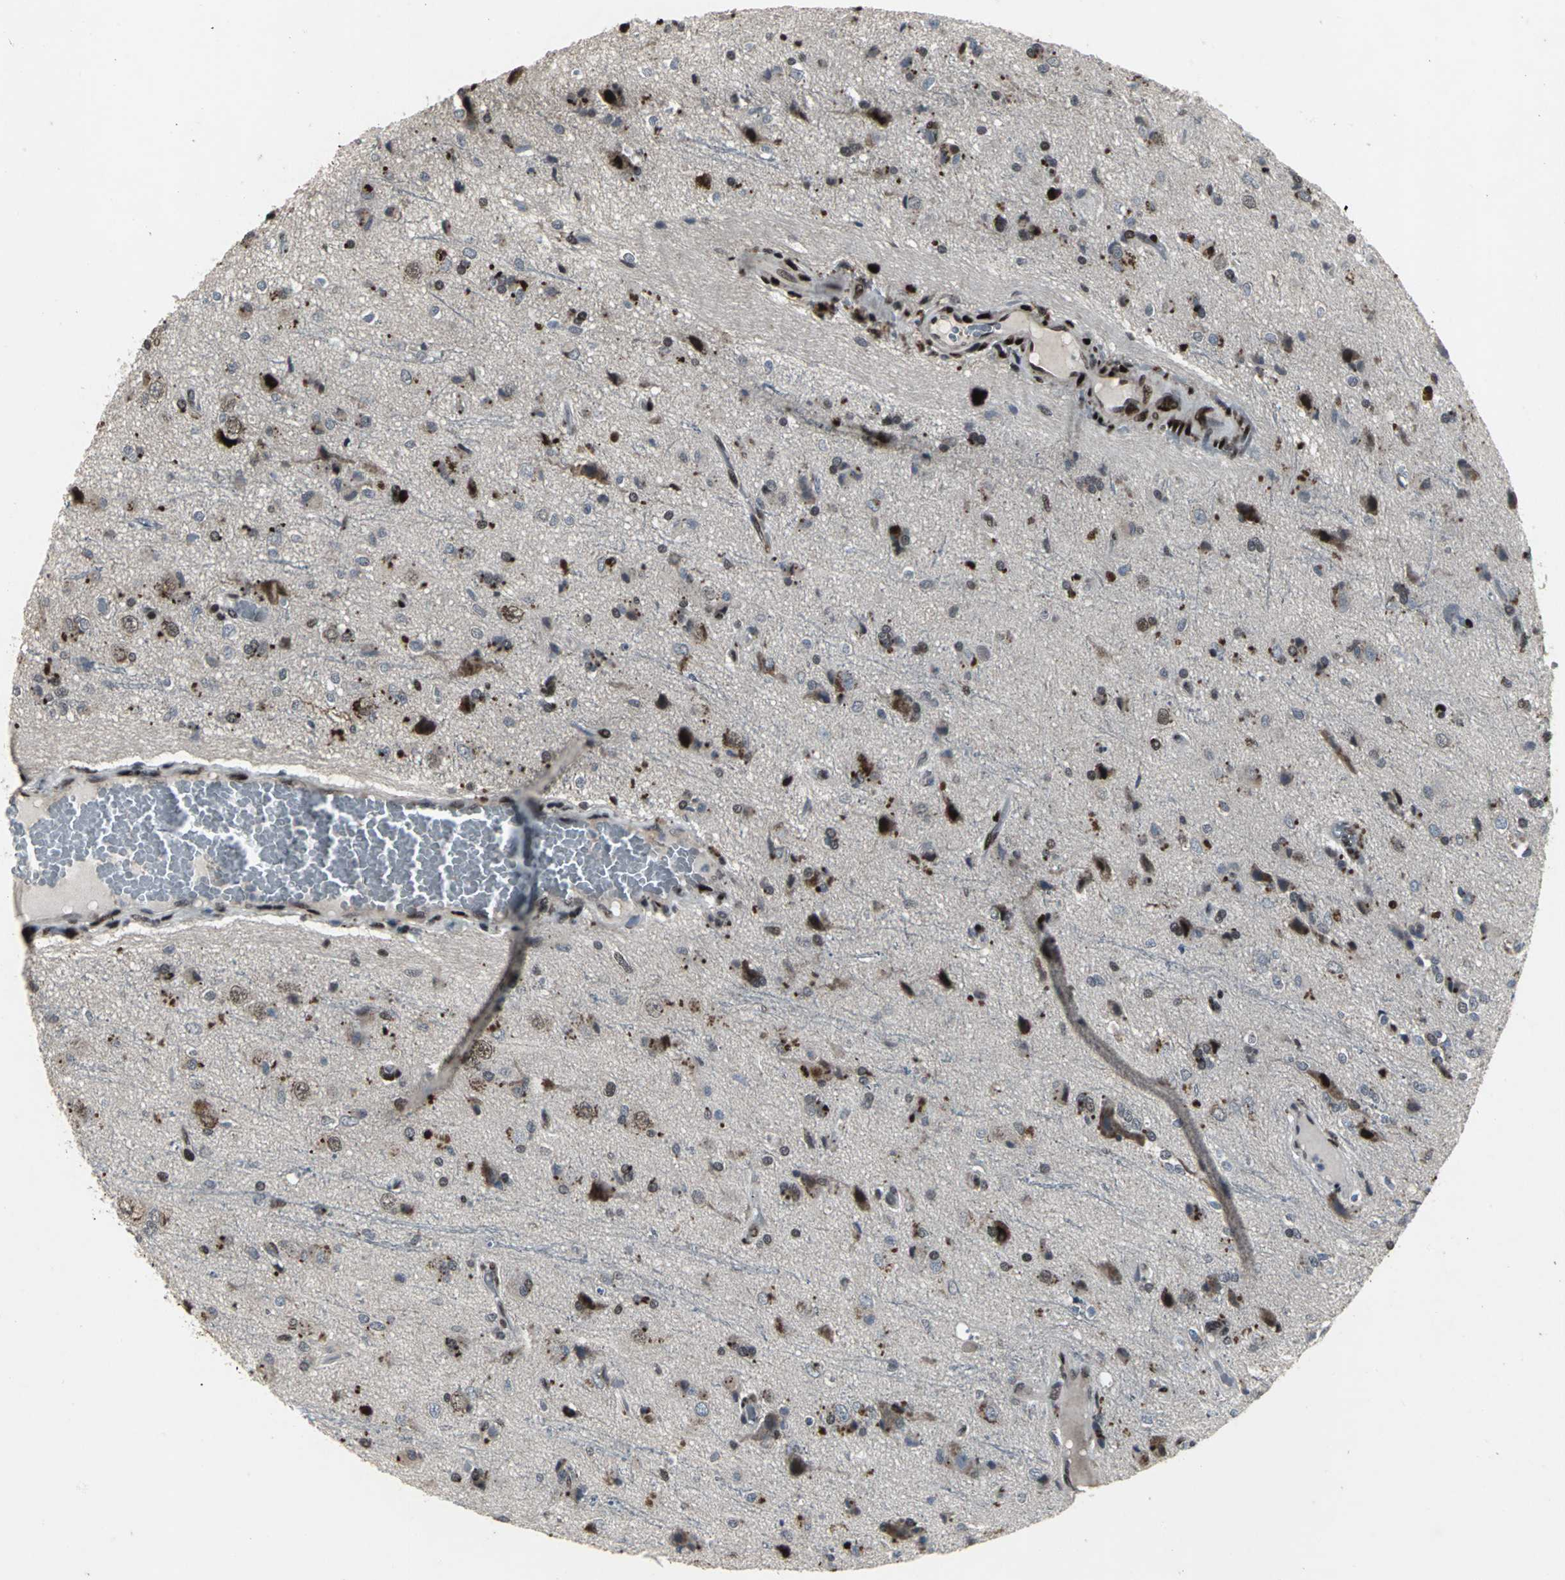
{"staining": {"intensity": "moderate", "quantity": "25%-75%", "location": "cytoplasmic/membranous,nuclear"}, "tissue": "glioma", "cell_type": "Tumor cells", "image_type": "cancer", "snomed": [{"axis": "morphology", "description": "Glioma, malignant, High grade"}, {"axis": "topography", "description": "Brain"}], "caption": "Human glioma stained with a brown dye exhibits moderate cytoplasmic/membranous and nuclear positive staining in approximately 25%-75% of tumor cells.", "gene": "SRF", "patient": {"sex": "male", "age": 47}}